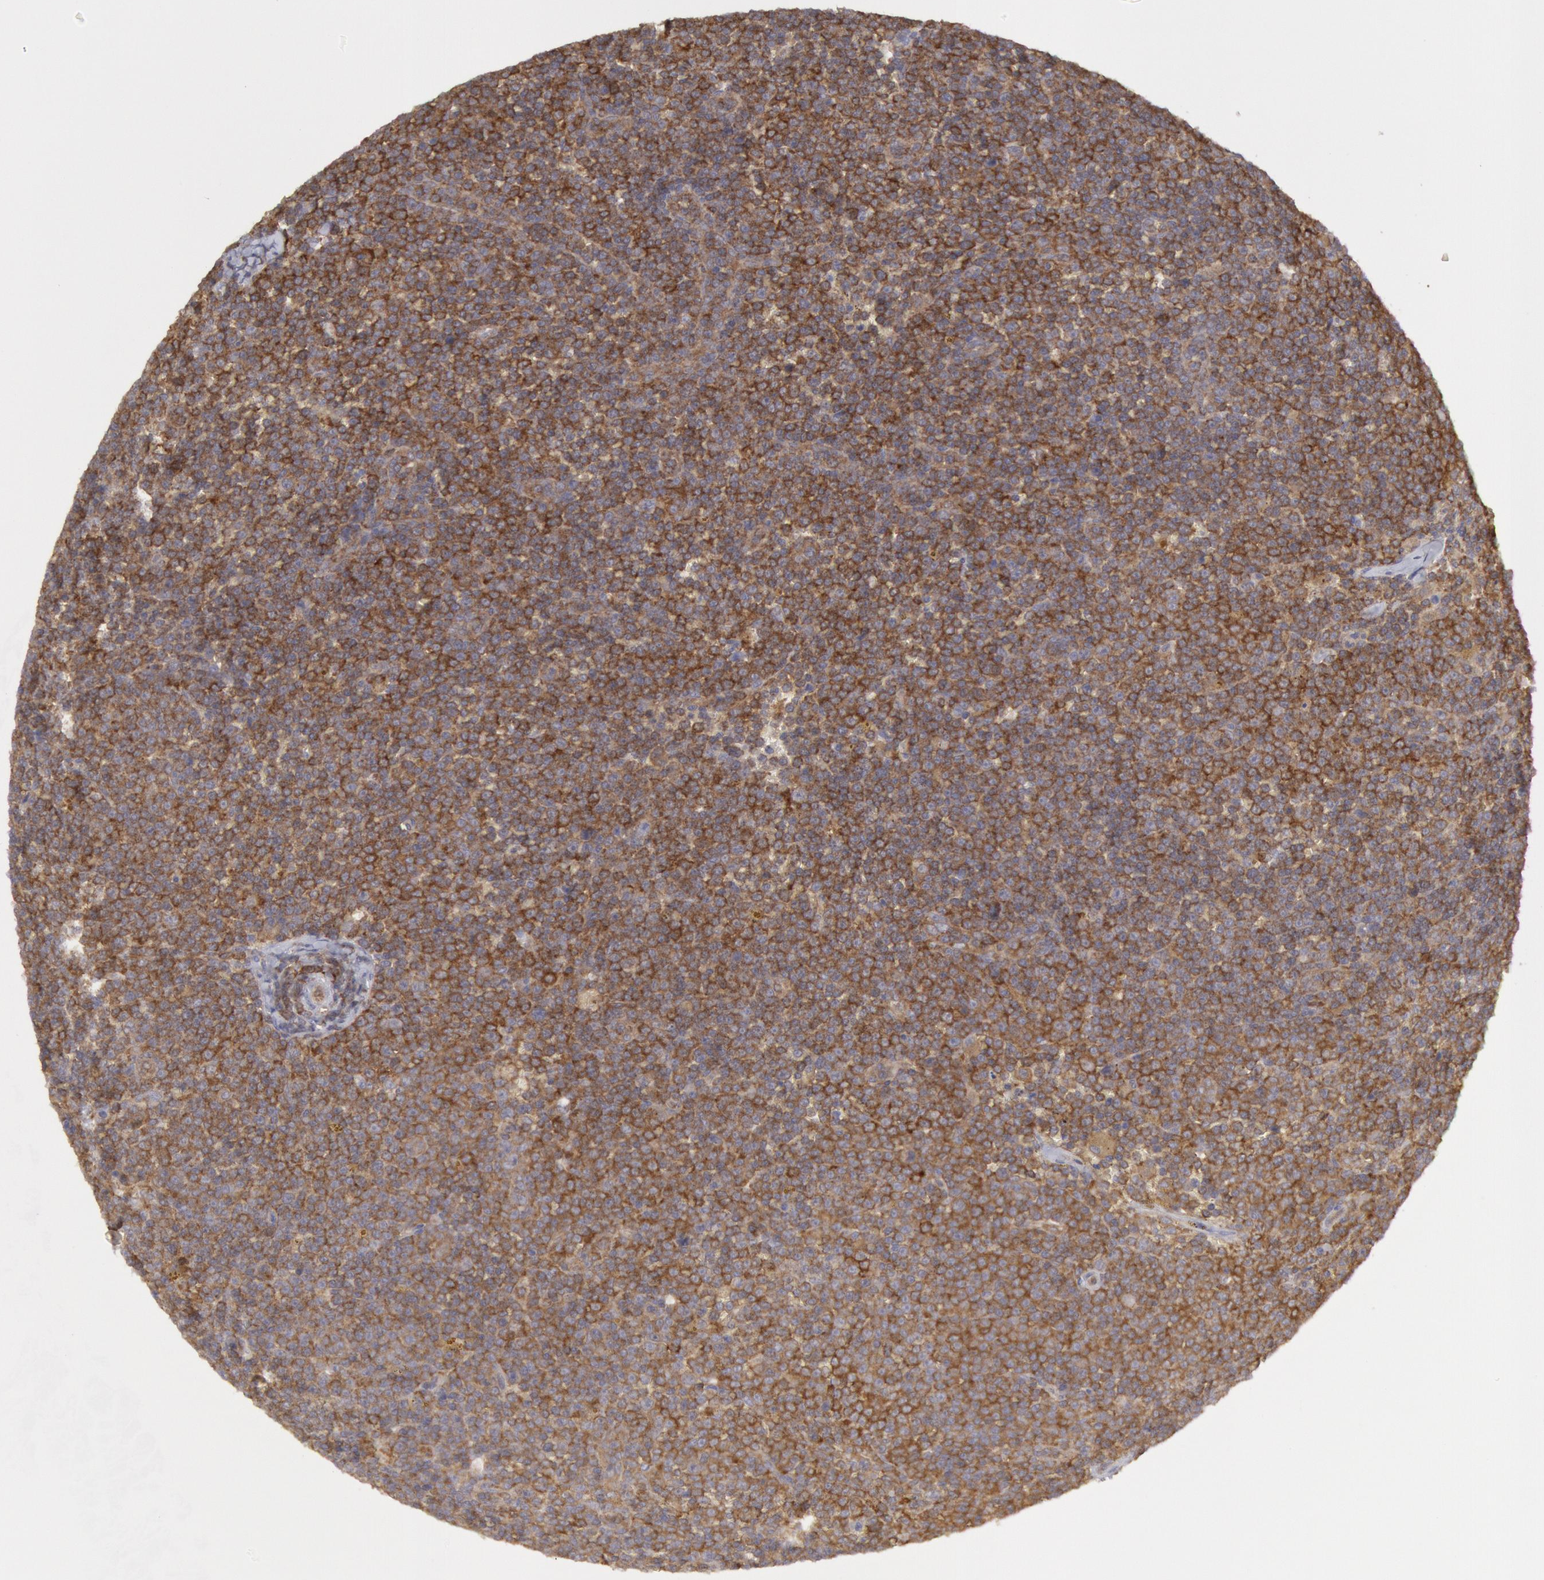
{"staining": {"intensity": "strong", "quantity": ">75%", "location": "cytoplasmic/membranous"}, "tissue": "lymphoma", "cell_type": "Tumor cells", "image_type": "cancer", "snomed": [{"axis": "morphology", "description": "Malignant lymphoma, non-Hodgkin's type, Low grade"}, {"axis": "topography", "description": "Lymph node"}], "caption": "Low-grade malignant lymphoma, non-Hodgkin's type stained with a protein marker displays strong staining in tumor cells.", "gene": "IKBKB", "patient": {"sex": "male", "age": 50}}